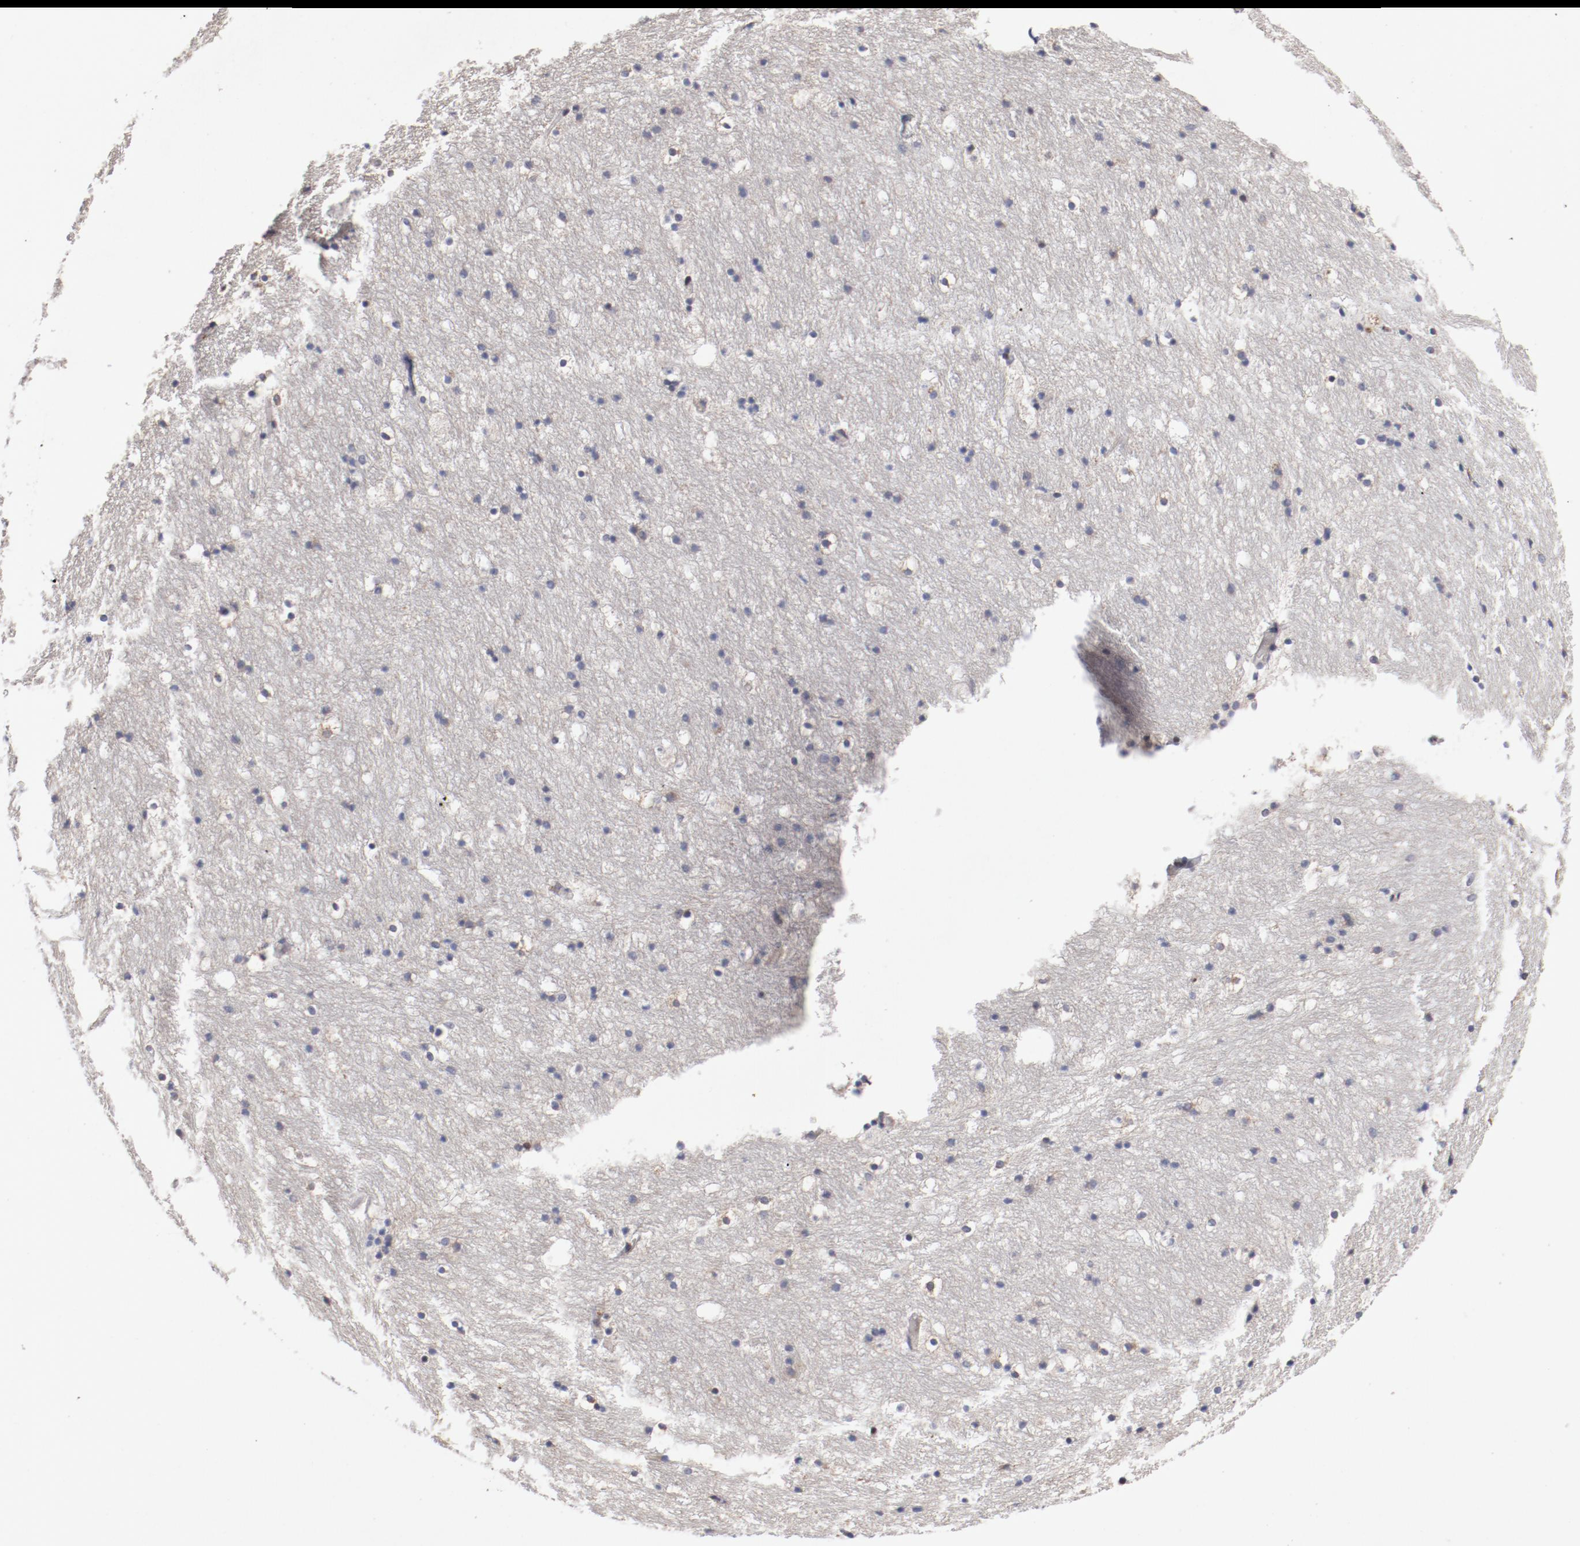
{"staining": {"intensity": "negative", "quantity": "none", "location": "none"}, "tissue": "caudate", "cell_type": "Glial cells", "image_type": "normal", "snomed": [{"axis": "morphology", "description": "Normal tissue, NOS"}, {"axis": "topography", "description": "Lateral ventricle wall"}], "caption": "Immunohistochemistry (IHC) micrograph of normal caudate: caudate stained with DAB shows no significant protein expression in glial cells.", "gene": "RPL12", "patient": {"sex": "male", "age": 45}}